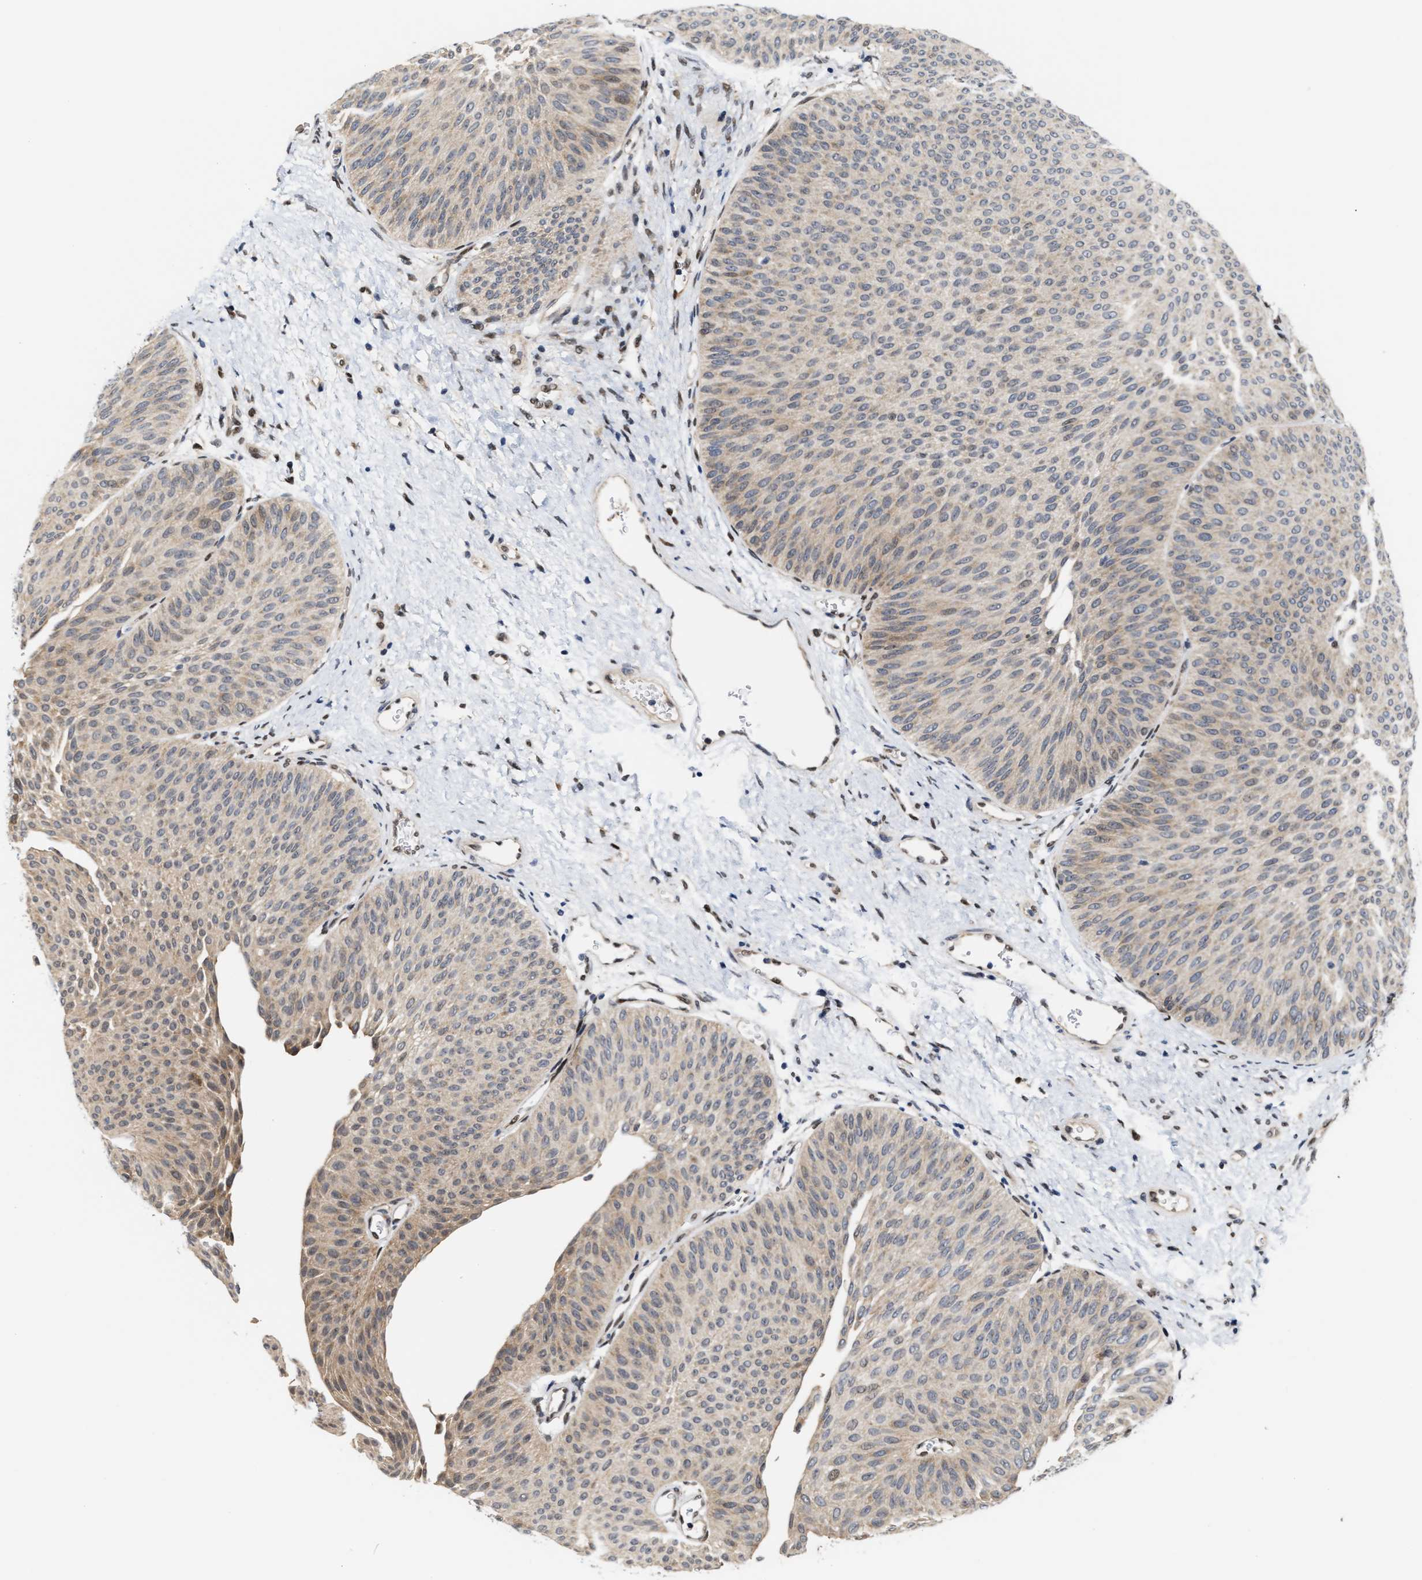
{"staining": {"intensity": "weak", "quantity": "25%-75%", "location": "cytoplasmic/membranous"}, "tissue": "urothelial cancer", "cell_type": "Tumor cells", "image_type": "cancer", "snomed": [{"axis": "morphology", "description": "Urothelial carcinoma, Low grade"}, {"axis": "topography", "description": "Urinary bladder"}], "caption": "This image reveals IHC staining of urothelial carcinoma (low-grade), with low weak cytoplasmic/membranous expression in approximately 25%-75% of tumor cells.", "gene": "TCF4", "patient": {"sex": "female", "age": 60}}